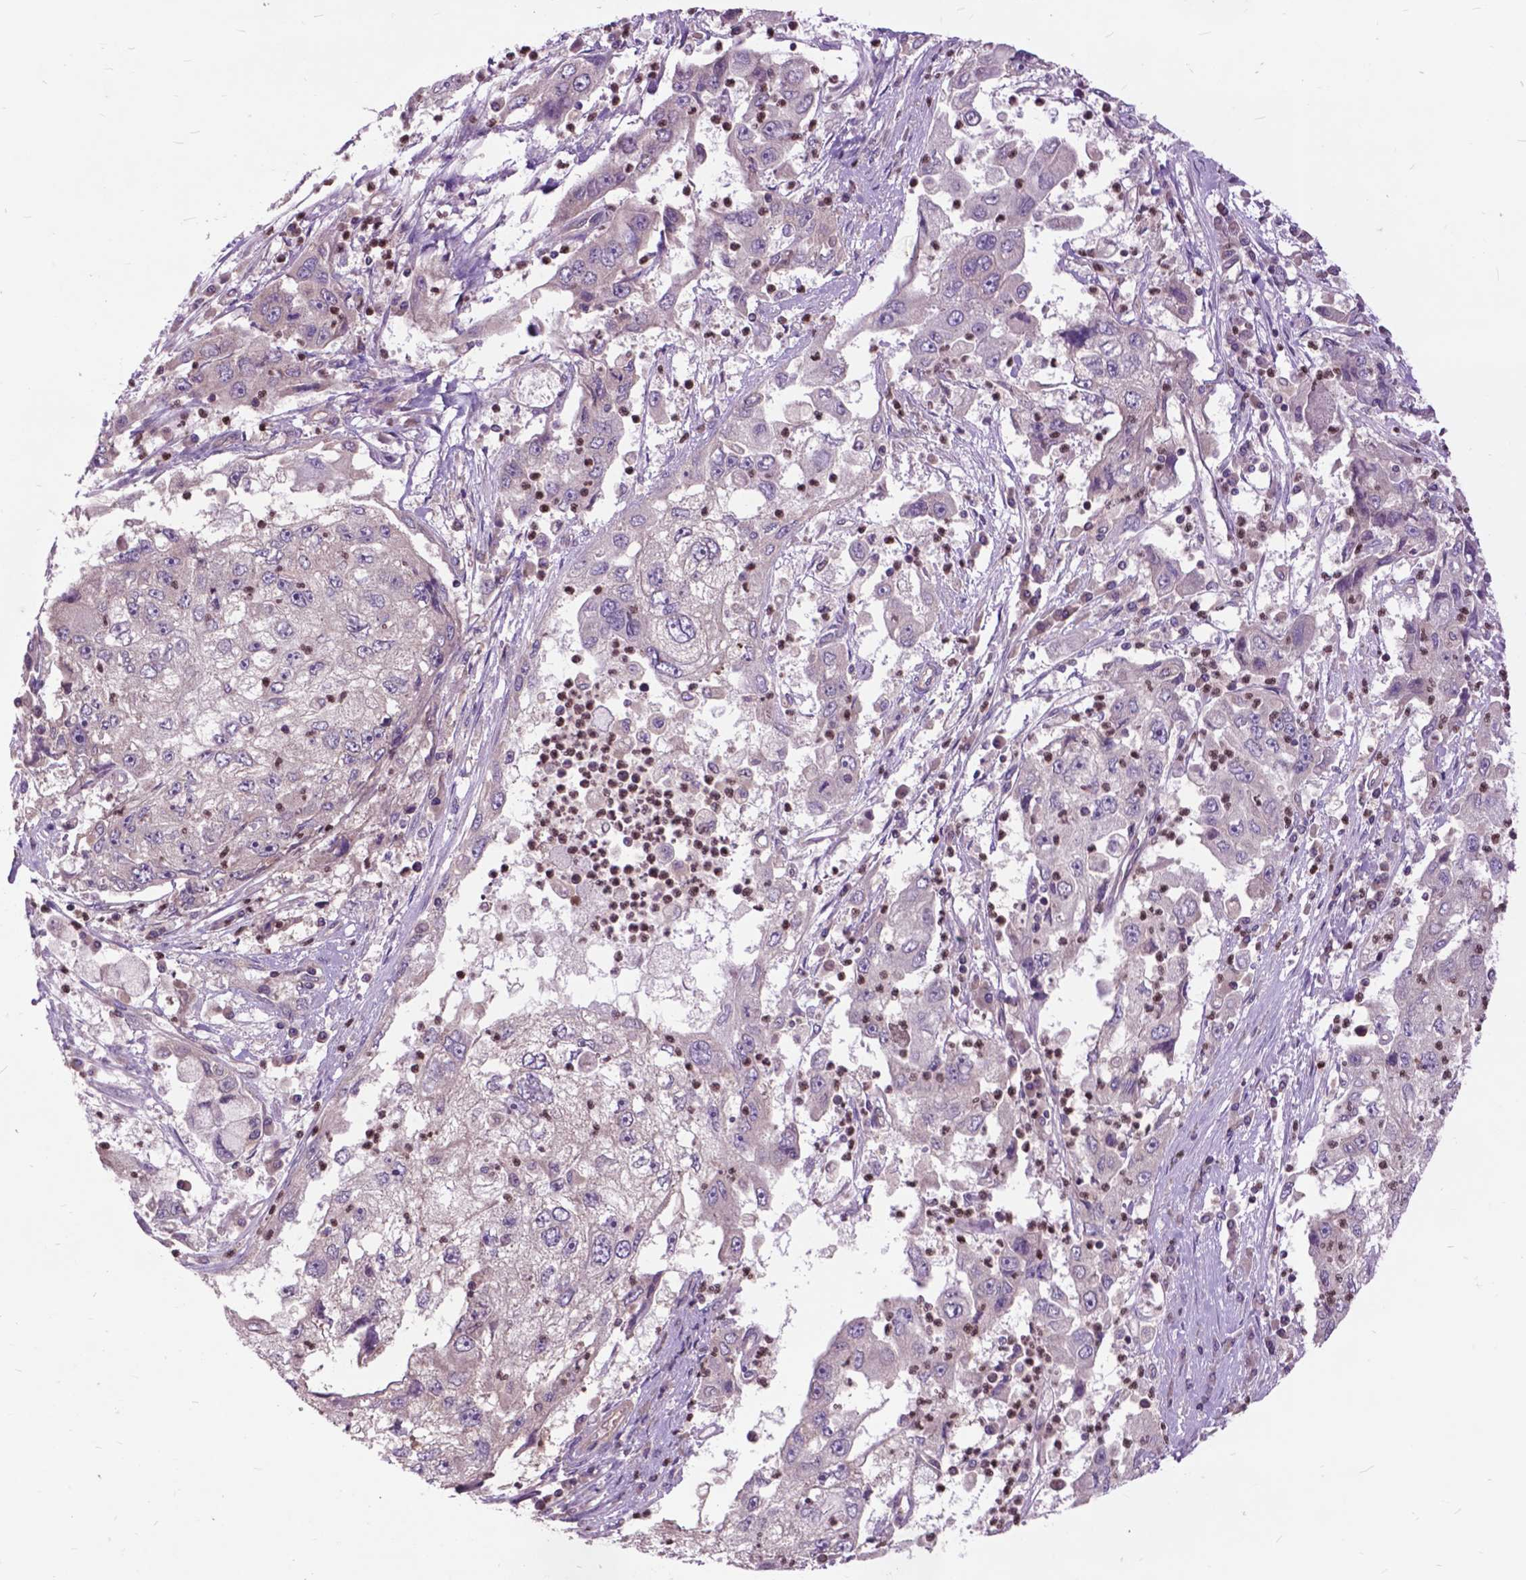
{"staining": {"intensity": "negative", "quantity": "none", "location": "none"}, "tissue": "cervical cancer", "cell_type": "Tumor cells", "image_type": "cancer", "snomed": [{"axis": "morphology", "description": "Squamous cell carcinoma, NOS"}, {"axis": "topography", "description": "Cervix"}], "caption": "An immunohistochemistry micrograph of cervical squamous cell carcinoma is shown. There is no staining in tumor cells of cervical squamous cell carcinoma.", "gene": "ARAF", "patient": {"sex": "female", "age": 36}}